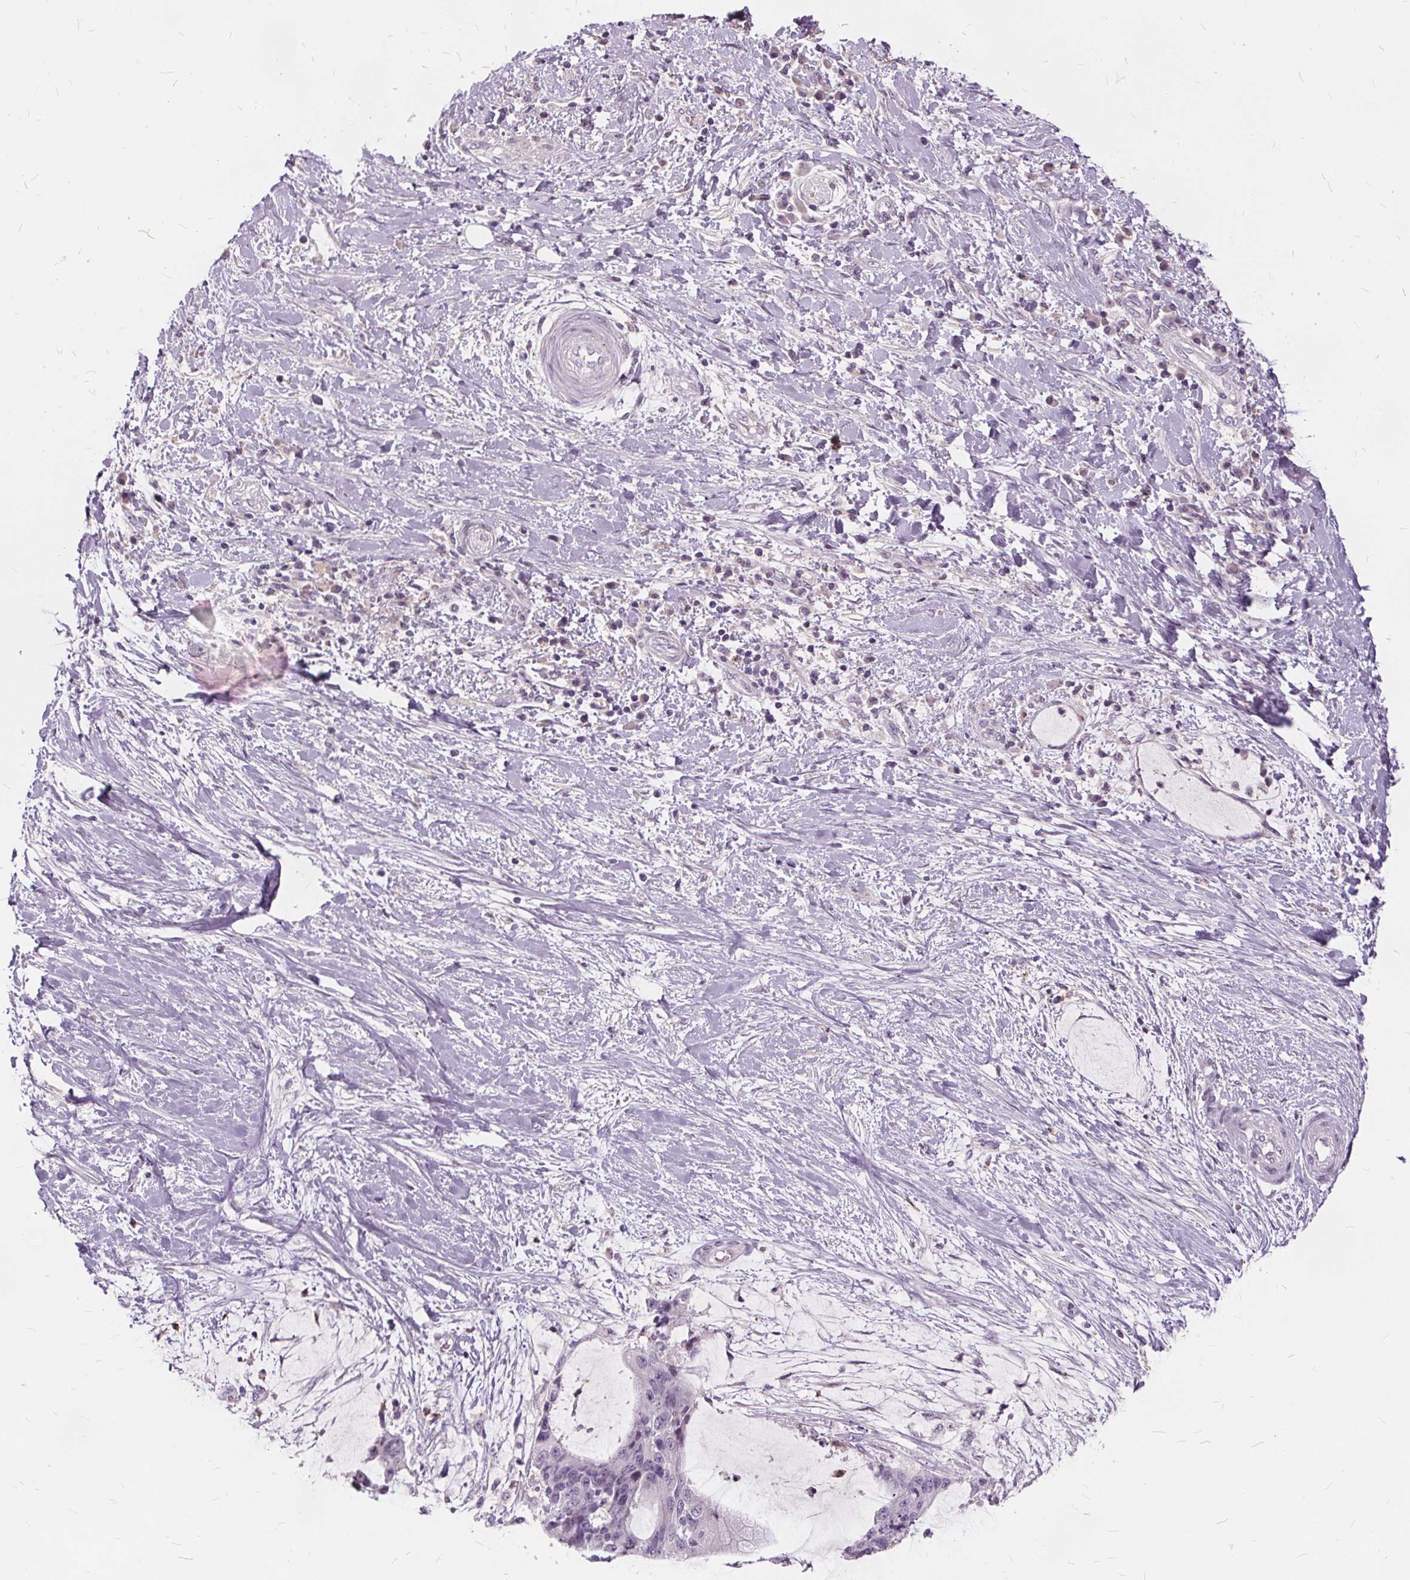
{"staining": {"intensity": "negative", "quantity": "none", "location": "none"}, "tissue": "liver cancer", "cell_type": "Tumor cells", "image_type": "cancer", "snomed": [{"axis": "morphology", "description": "Cholangiocarcinoma"}, {"axis": "topography", "description": "Liver"}], "caption": "Tumor cells show no significant protein expression in cholangiocarcinoma (liver).", "gene": "HAAO", "patient": {"sex": "female", "age": 73}}